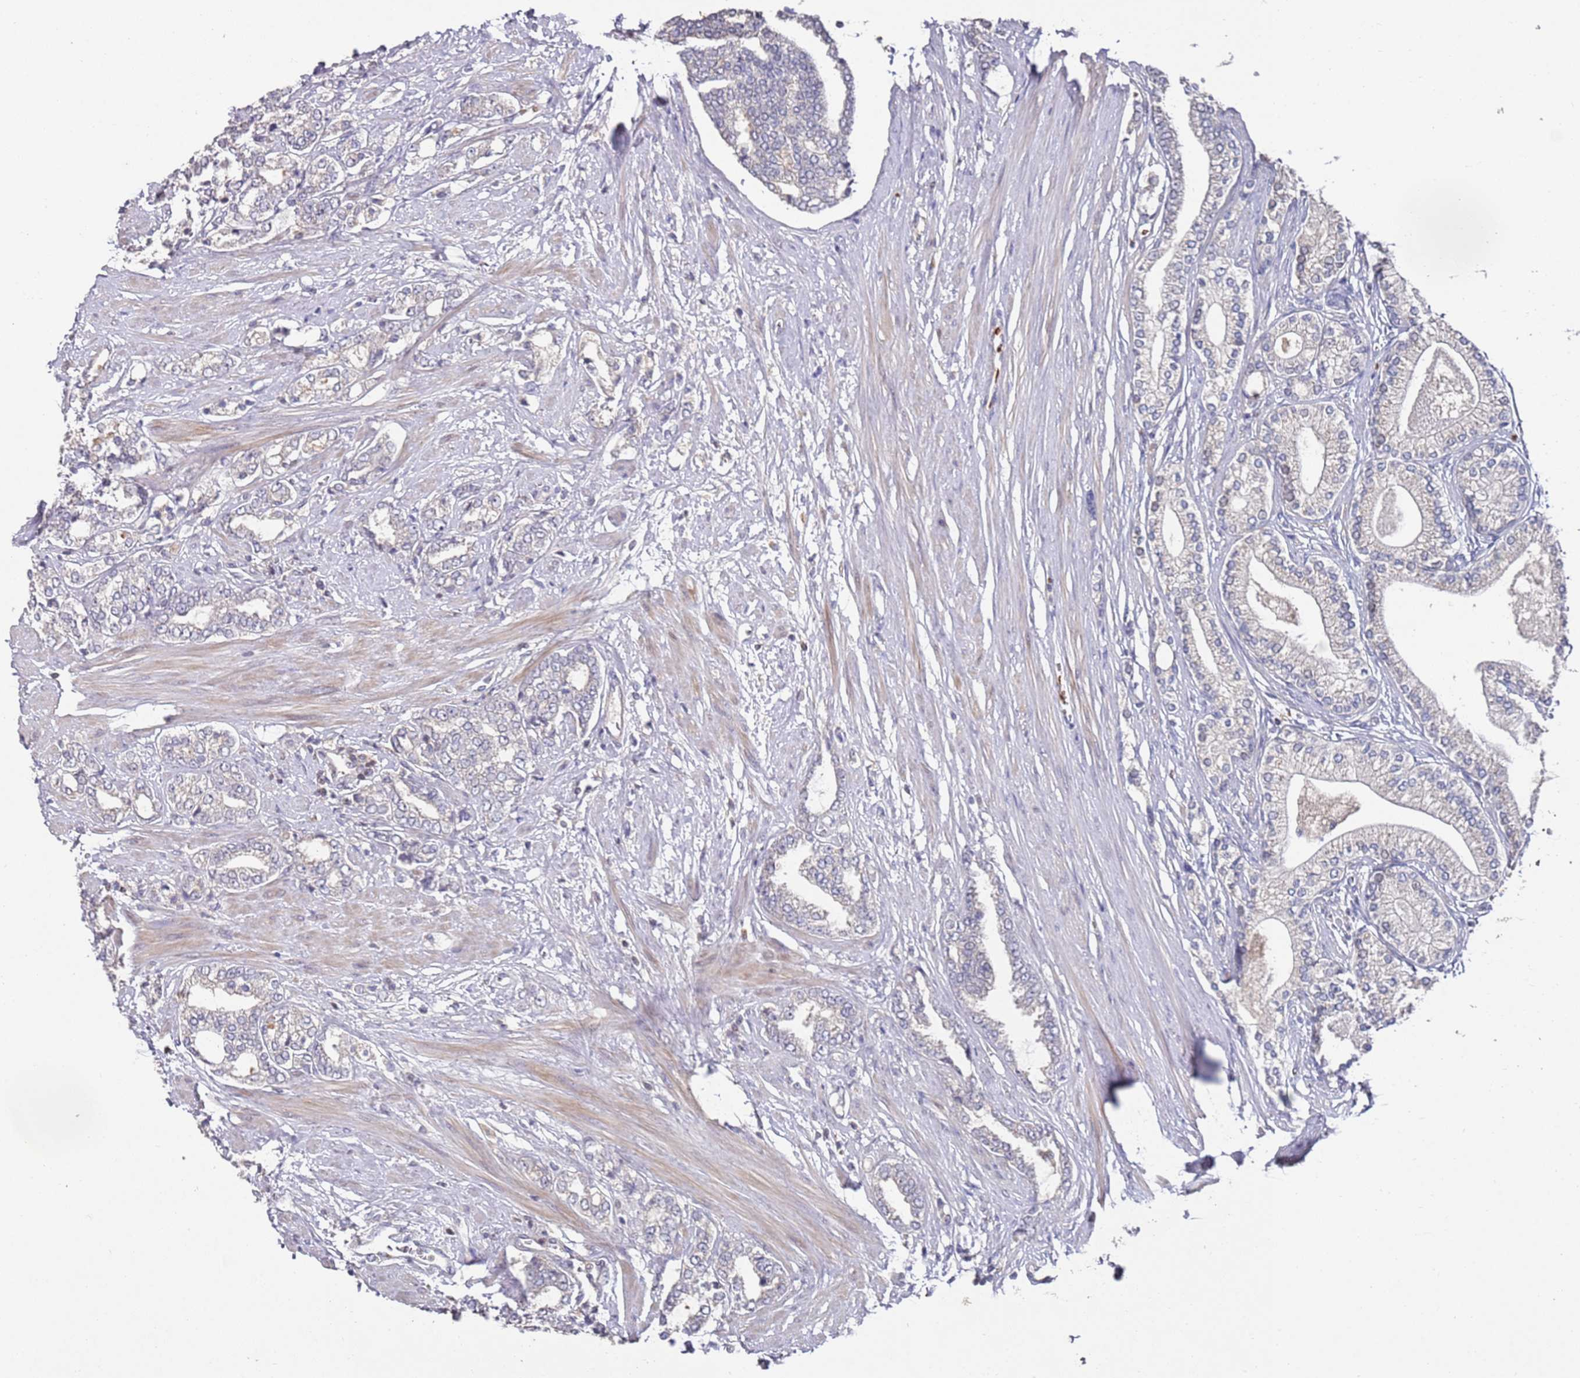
{"staining": {"intensity": "negative", "quantity": "none", "location": "none"}, "tissue": "prostate cancer", "cell_type": "Tumor cells", "image_type": "cancer", "snomed": [{"axis": "morphology", "description": "Adenocarcinoma, High grade"}, {"axis": "topography", "description": "Prostate"}], "caption": "A micrograph of human prostate cancer is negative for staining in tumor cells.", "gene": "LACC1", "patient": {"sex": "male", "age": 64}}